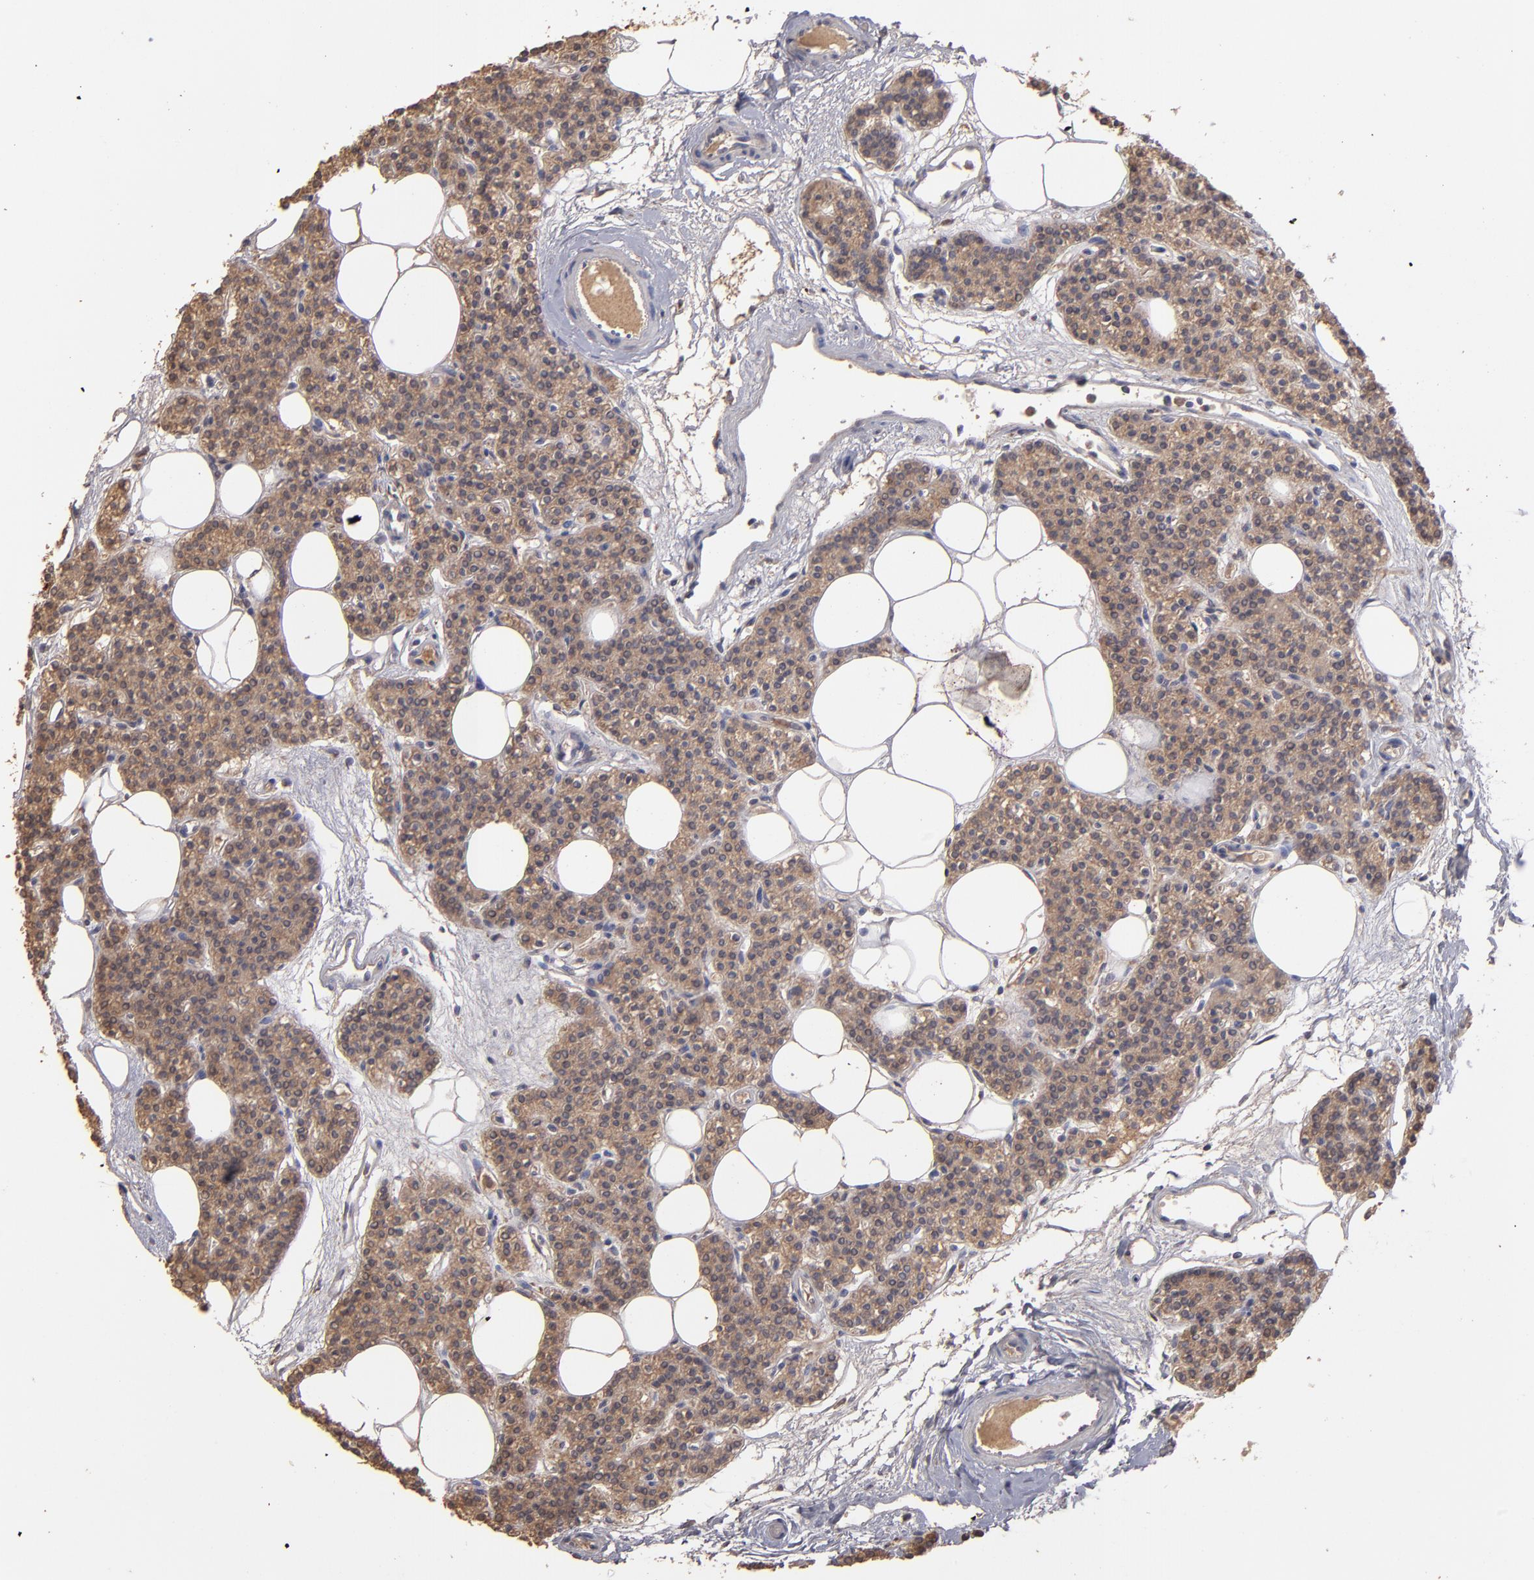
{"staining": {"intensity": "moderate", "quantity": ">75%", "location": "cytoplasmic/membranous"}, "tissue": "parathyroid gland", "cell_type": "Glandular cells", "image_type": "normal", "snomed": [{"axis": "morphology", "description": "Normal tissue, NOS"}, {"axis": "topography", "description": "Parathyroid gland"}], "caption": "Immunohistochemistry (IHC) staining of normal parathyroid gland, which demonstrates medium levels of moderate cytoplasmic/membranous positivity in approximately >75% of glandular cells indicating moderate cytoplasmic/membranous protein staining. The staining was performed using DAB (3,3'-diaminobenzidine) (brown) for protein detection and nuclei were counterstained in hematoxylin (blue).", "gene": "NFKBIE", "patient": {"sex": "male", "age": 24}}